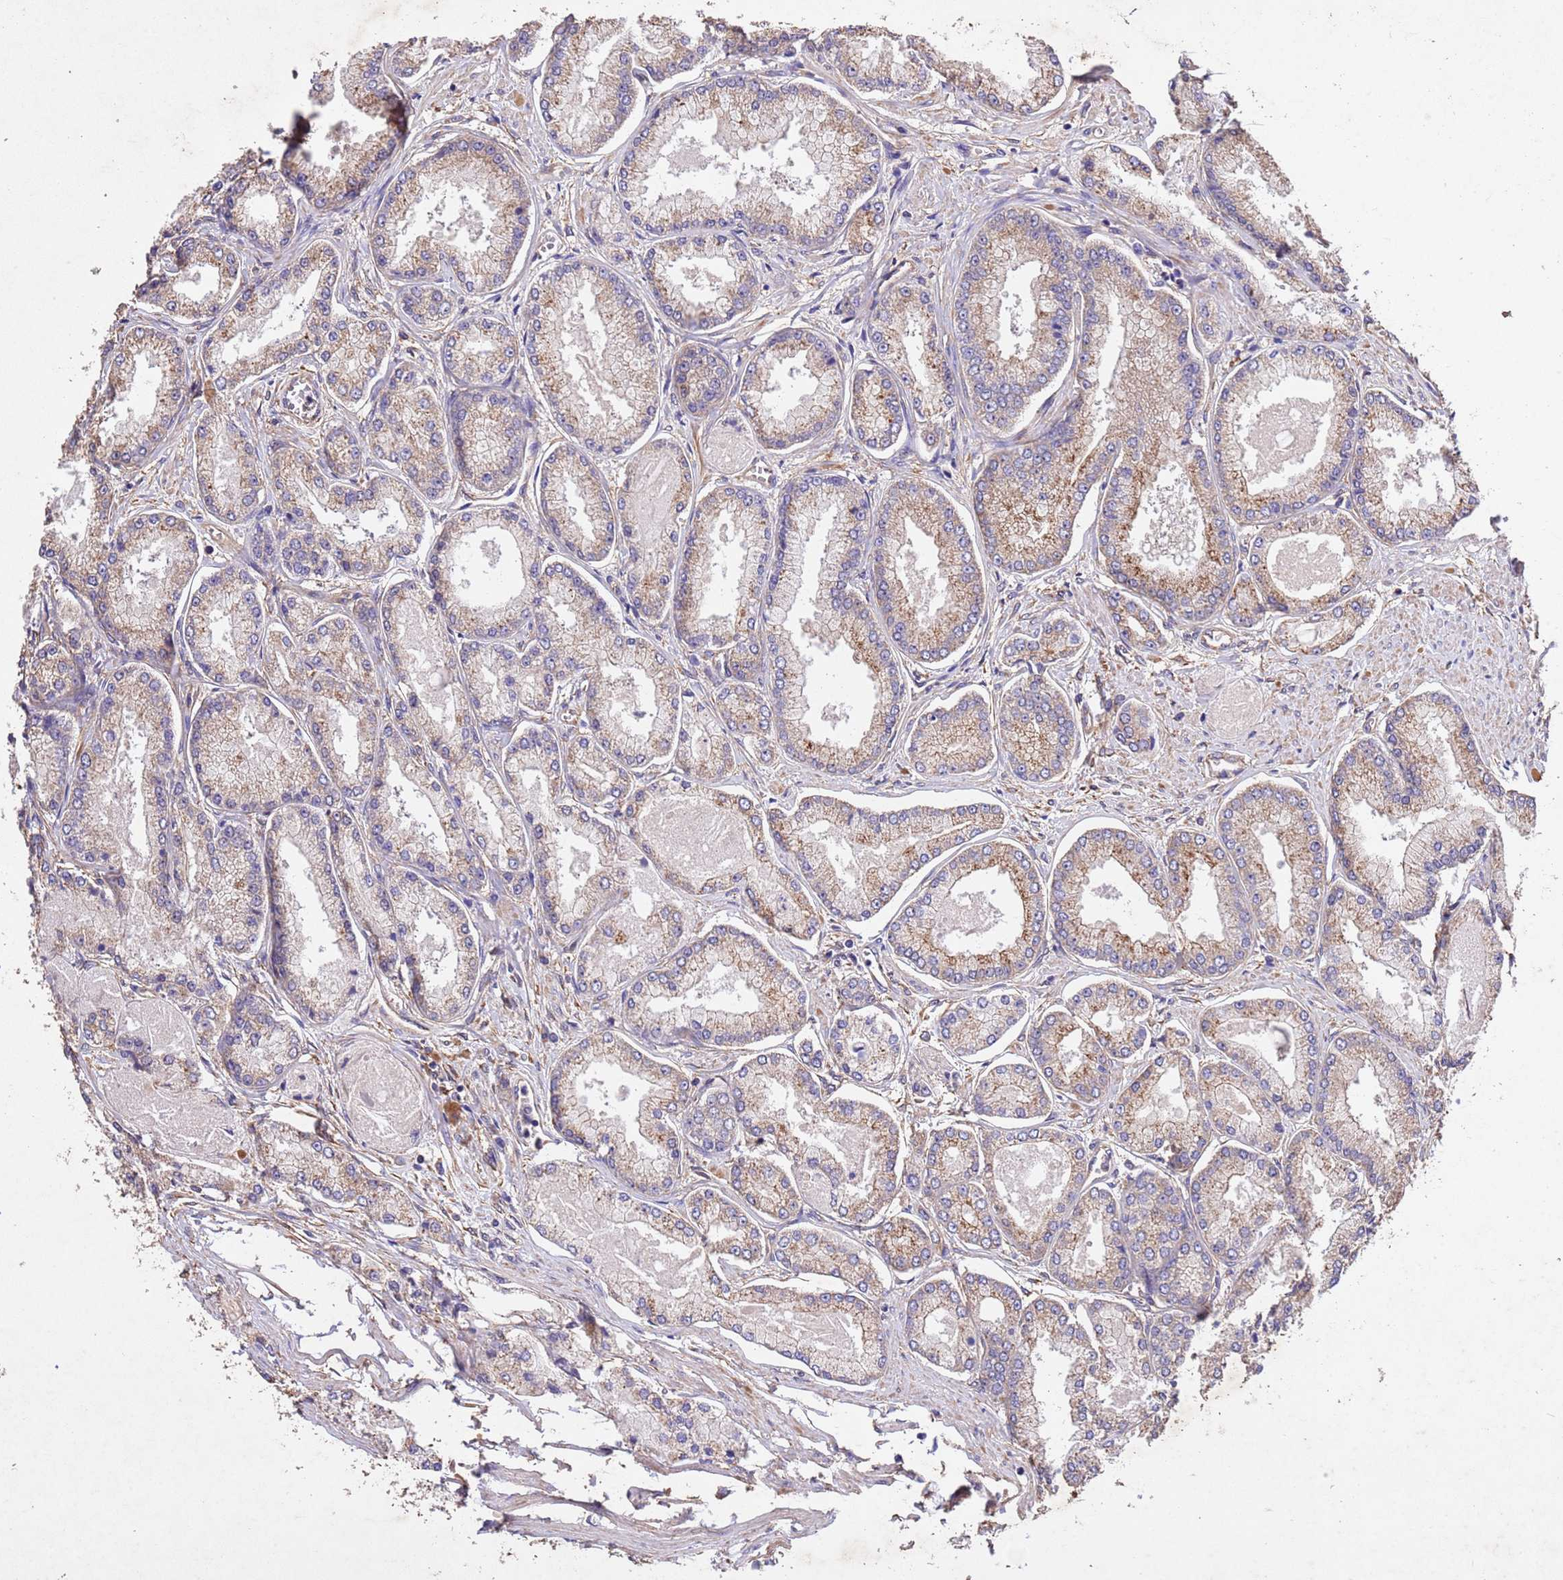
{"staining": {"intensity": "weak", "quantity": "25%-75%", "location": "cytoplasmic/membranous"}, "tissue": "prostate cancer", "cell_type": "Tumor cells", "image_type": "cancer", "snomed": [{"axis": "morphology", "description": "Adenocarcinoma, Low grade"}, {"axis": "topography", "description": "Prostate"}], "caption": "Weak cytoplasmic/membranous staining for a protein is seen in about 25%-75% of tumor cells of low-grade adenocarcinoma (prostate) using immunohistochemistry (IHC).", "gene": "MTX3", "patient": {"sex": "male", "age": 74}}